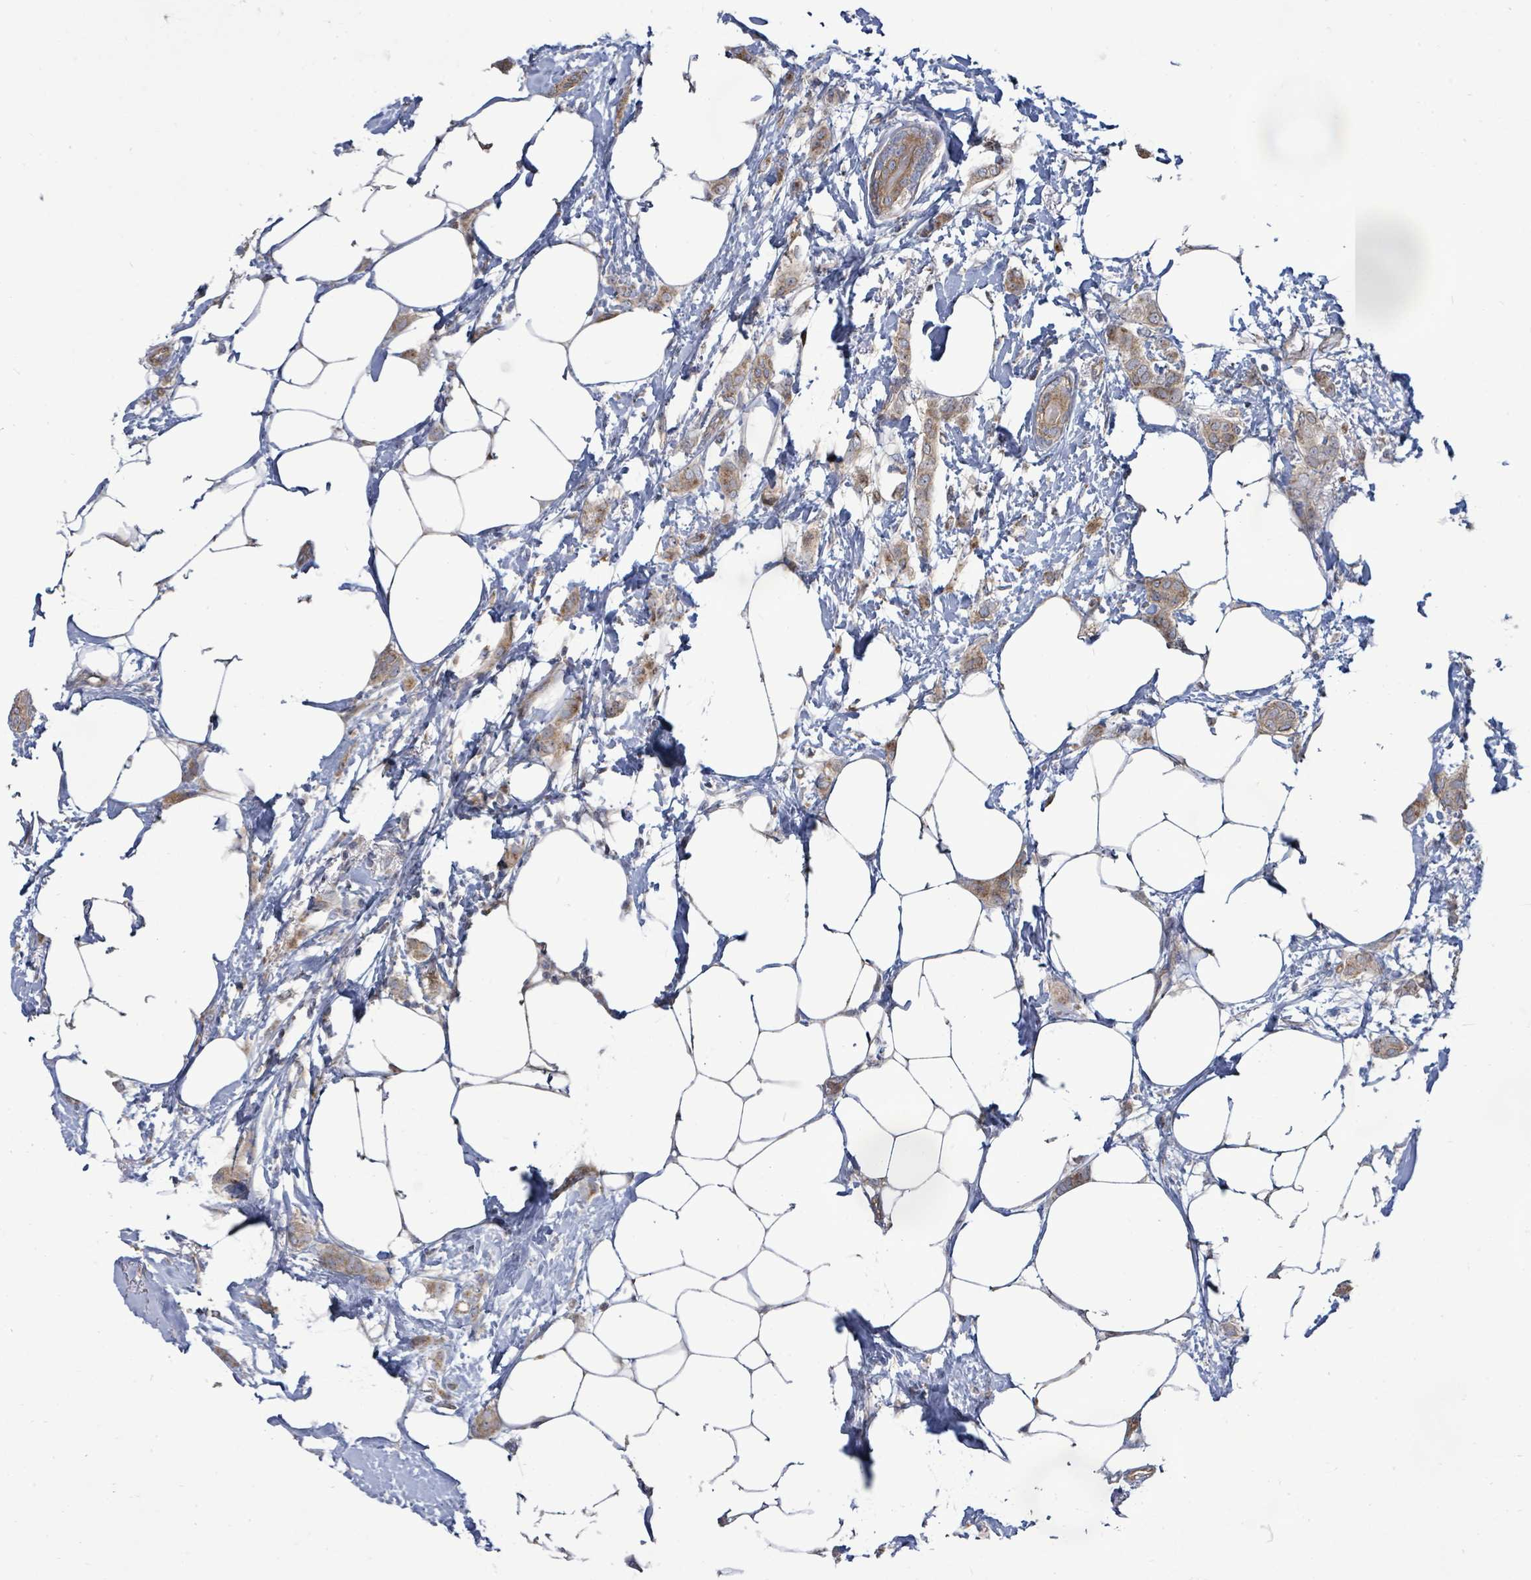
{"staining": {"intensity": "moderate", "quantity": ">75%", "location": "cytoplasmic/membranous"}, "tissue": "breast cancer", "cell_type": "Tumor cells", "image_type": "cancer", "snomed": [{"axis": "morphology", "description": "Duct carcinoma"}, {"axis": "topography", "description": "Breast"}], "caption": "High-power microscopy captured an immunohistochemistry (IHC) image of intraductal carcinoma (breast), revealing moderate cytoplasmic/membranous staining in approximately >75% of tumor cells. Immunohistochemistry stains the protein in brown and the nuclei are stained blue.", "gene": "KBTBD11", "patient": {"sex": "female", "age": 72}}